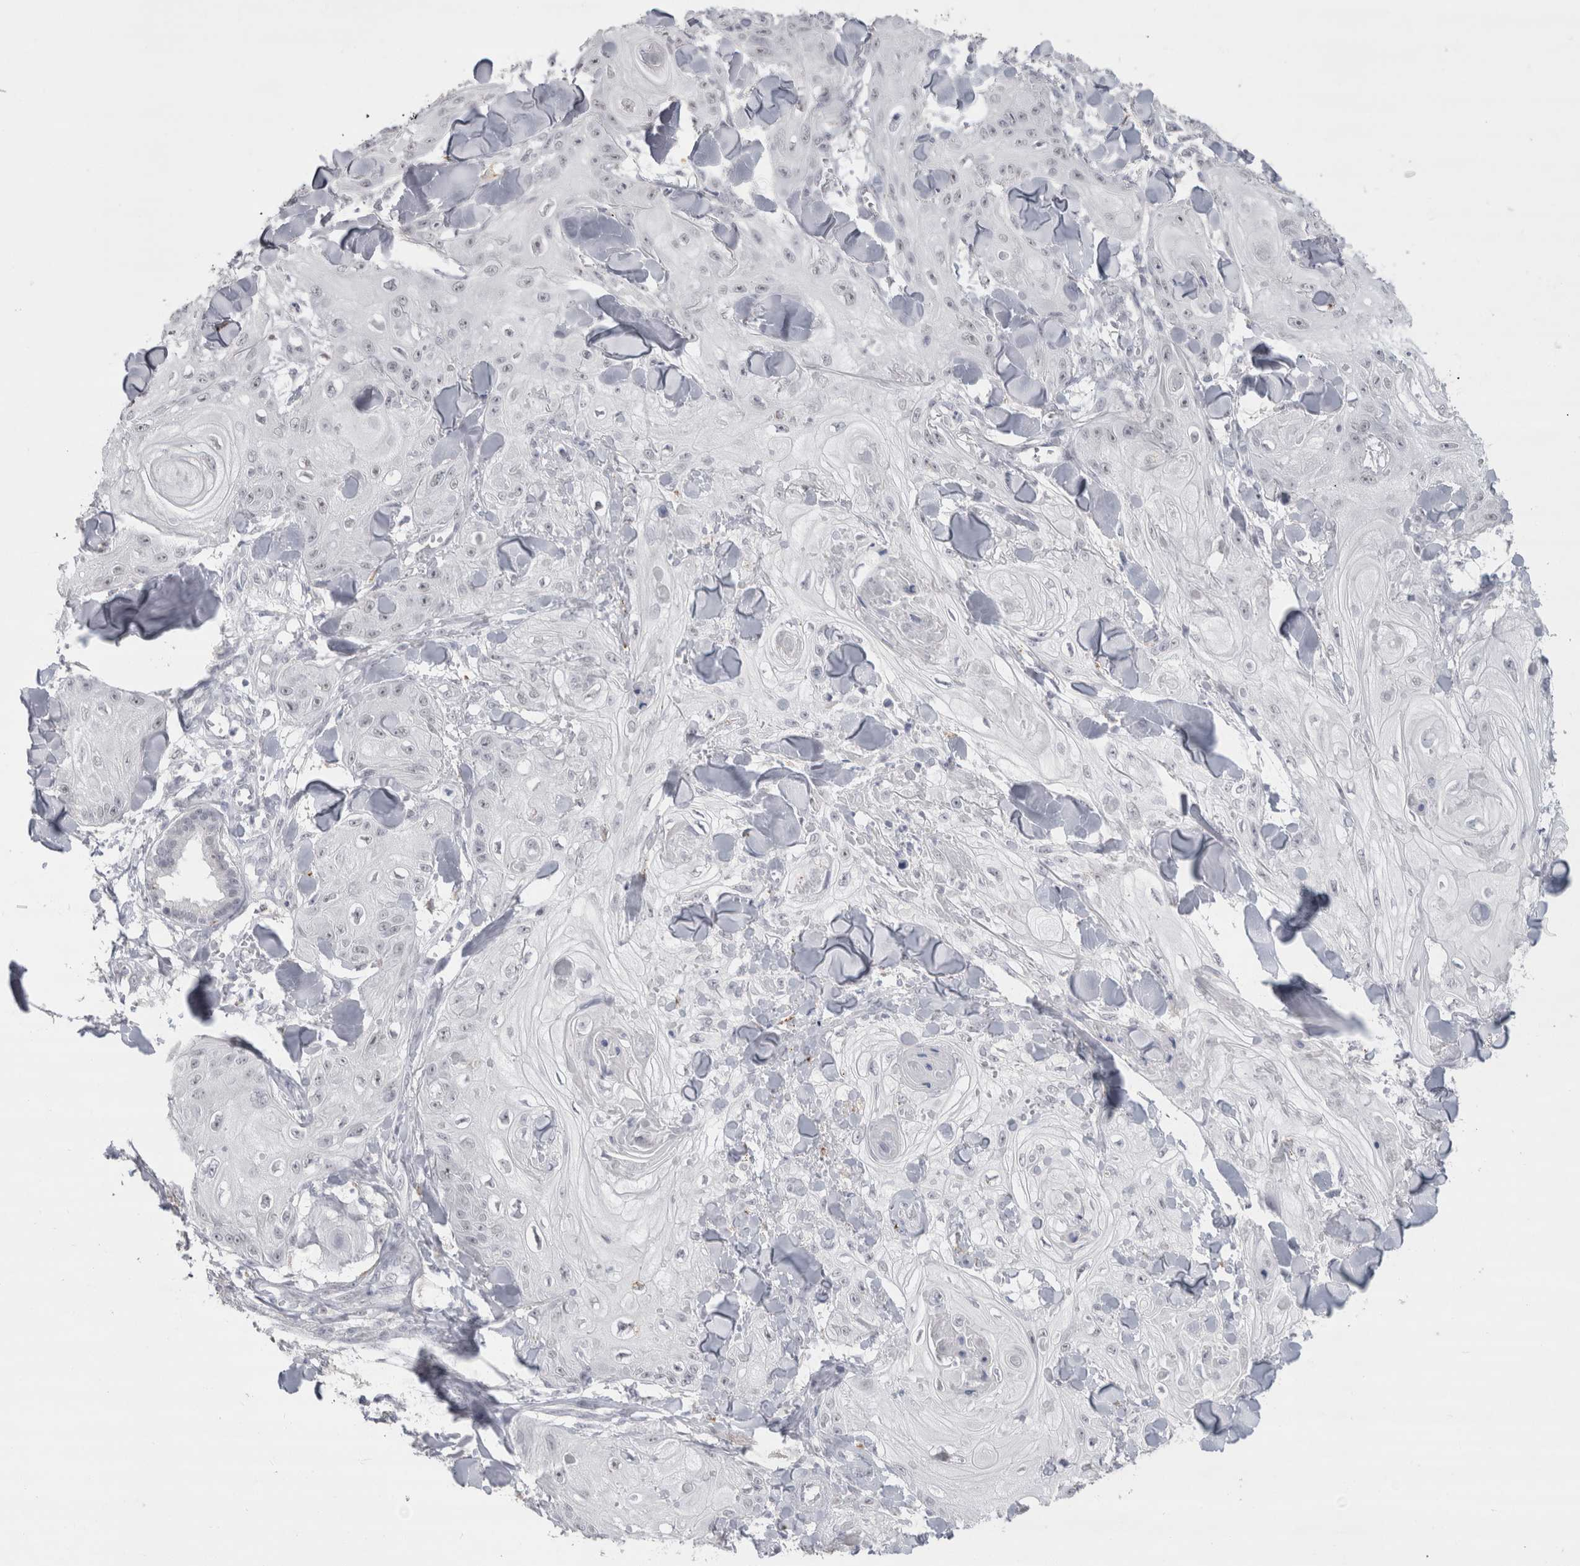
{"staining": {"intensity": "negative", "quantity": "none", "location": "none"}, "tissue": "skin cancer", "cell_type": "Tumor cells", "image_type": "cancer", "snomed": [{"axis": "morphology", "description": "Squamous cell carcinoma, NOS"}, {"axis": "topography", "description": "Skin"}], "caption": "IHC of human skin cancer exhibits no expression in tumor cells.", "gene": "CDH17", "patient": {"sex": "male", "age": 74}}